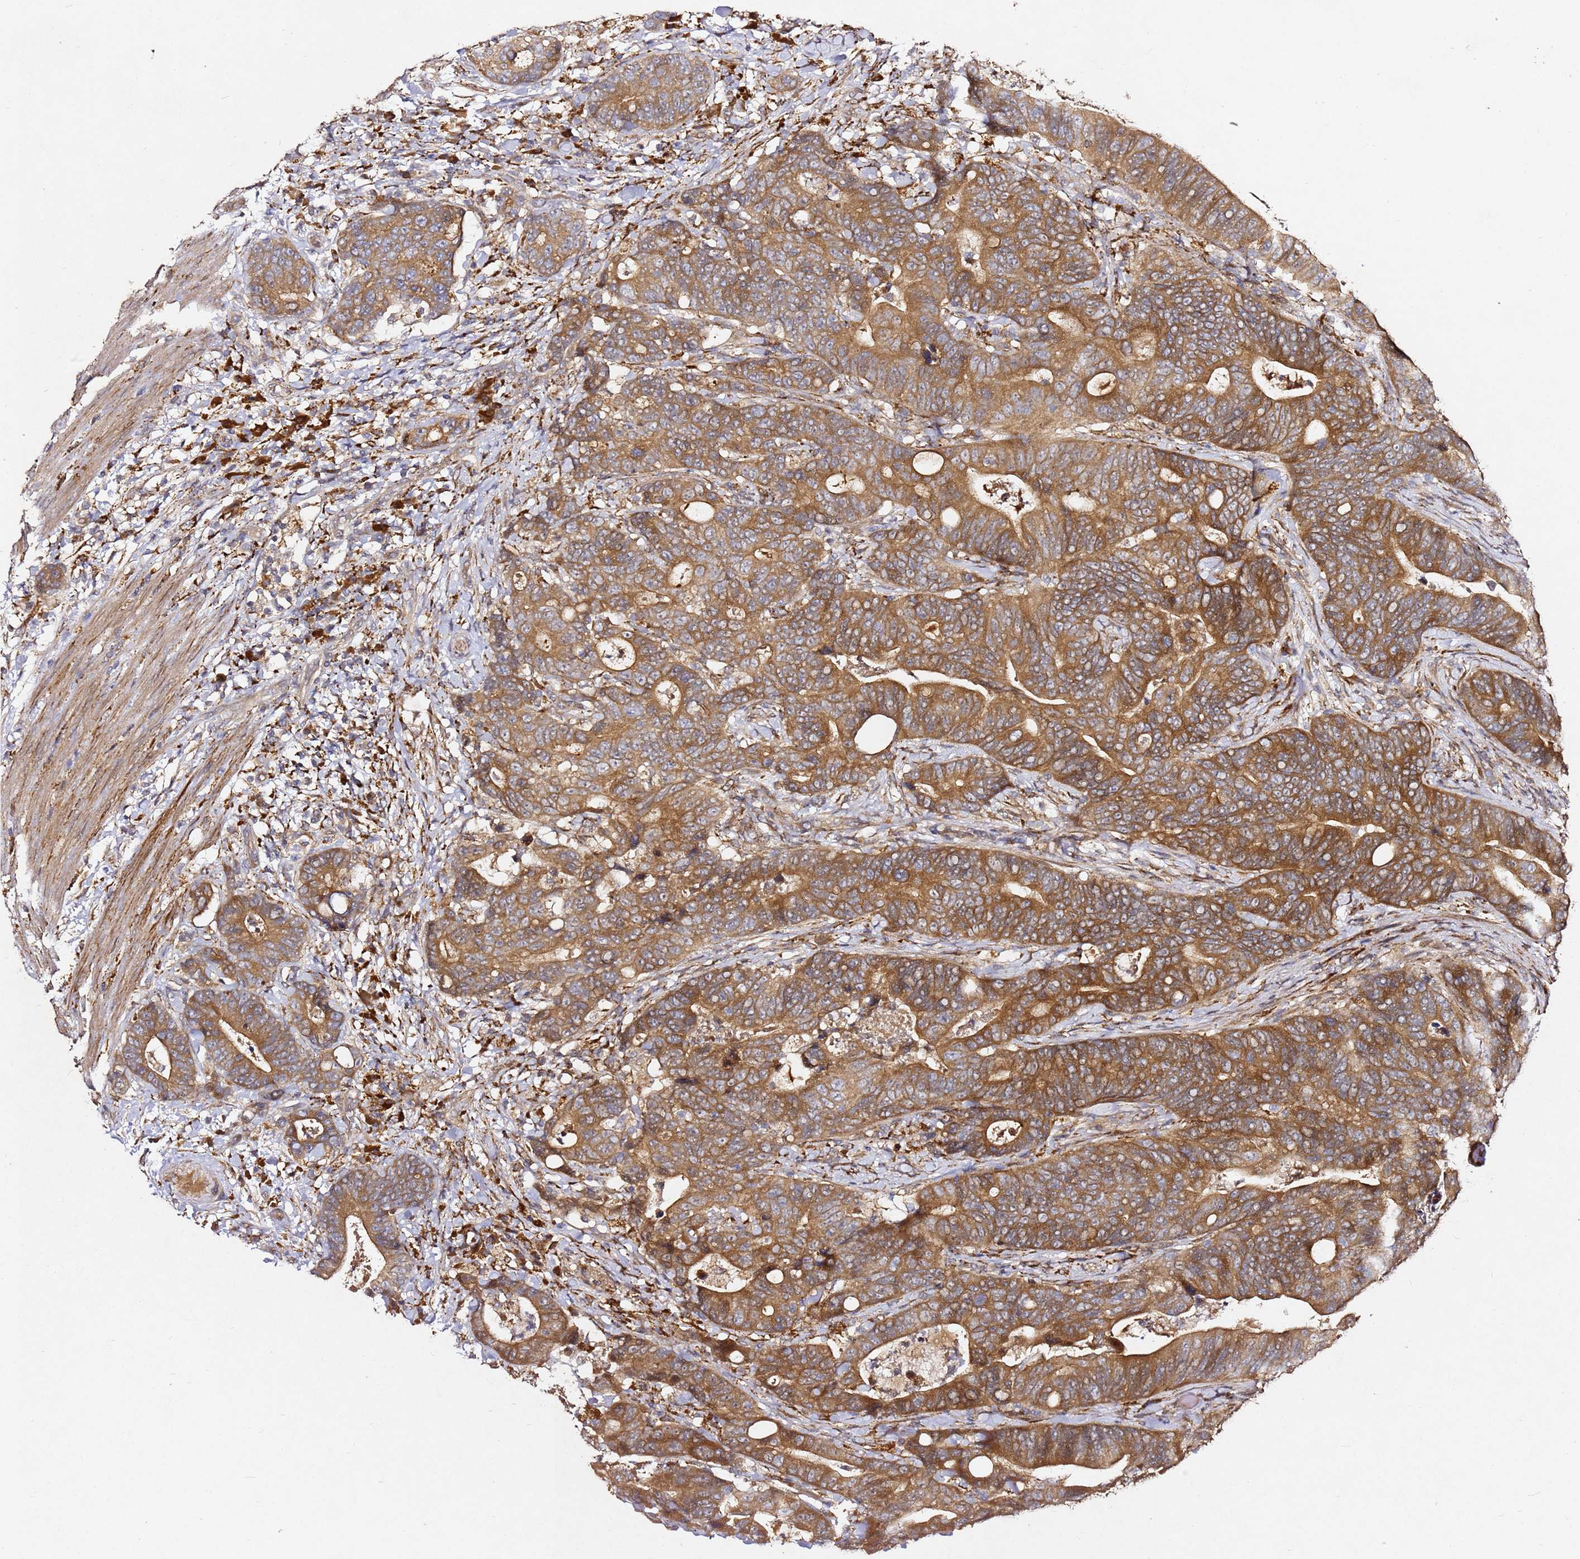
{"staining": {"intensity": "moderate", "quantity": ">75%", "location": "cytoplasmic/membranous"}, "tissue": "colorectal cancer", "cell_type": "Tumor cells", "image_type": "cancer", "snomed": [{"axis": "morphology", "description": "Adenocarcinoma, NOS"}, {"axis": "topography", "description": "Colon"}], "caption": "About >75% of tumor cells in human colorectal cancer demonstrate moderate cytoplasmic/membranous protein expression as visualized by brown immunohistochemical staining.", "gene": "ALG11", "patient": {"sex": "female", "age": 82}}